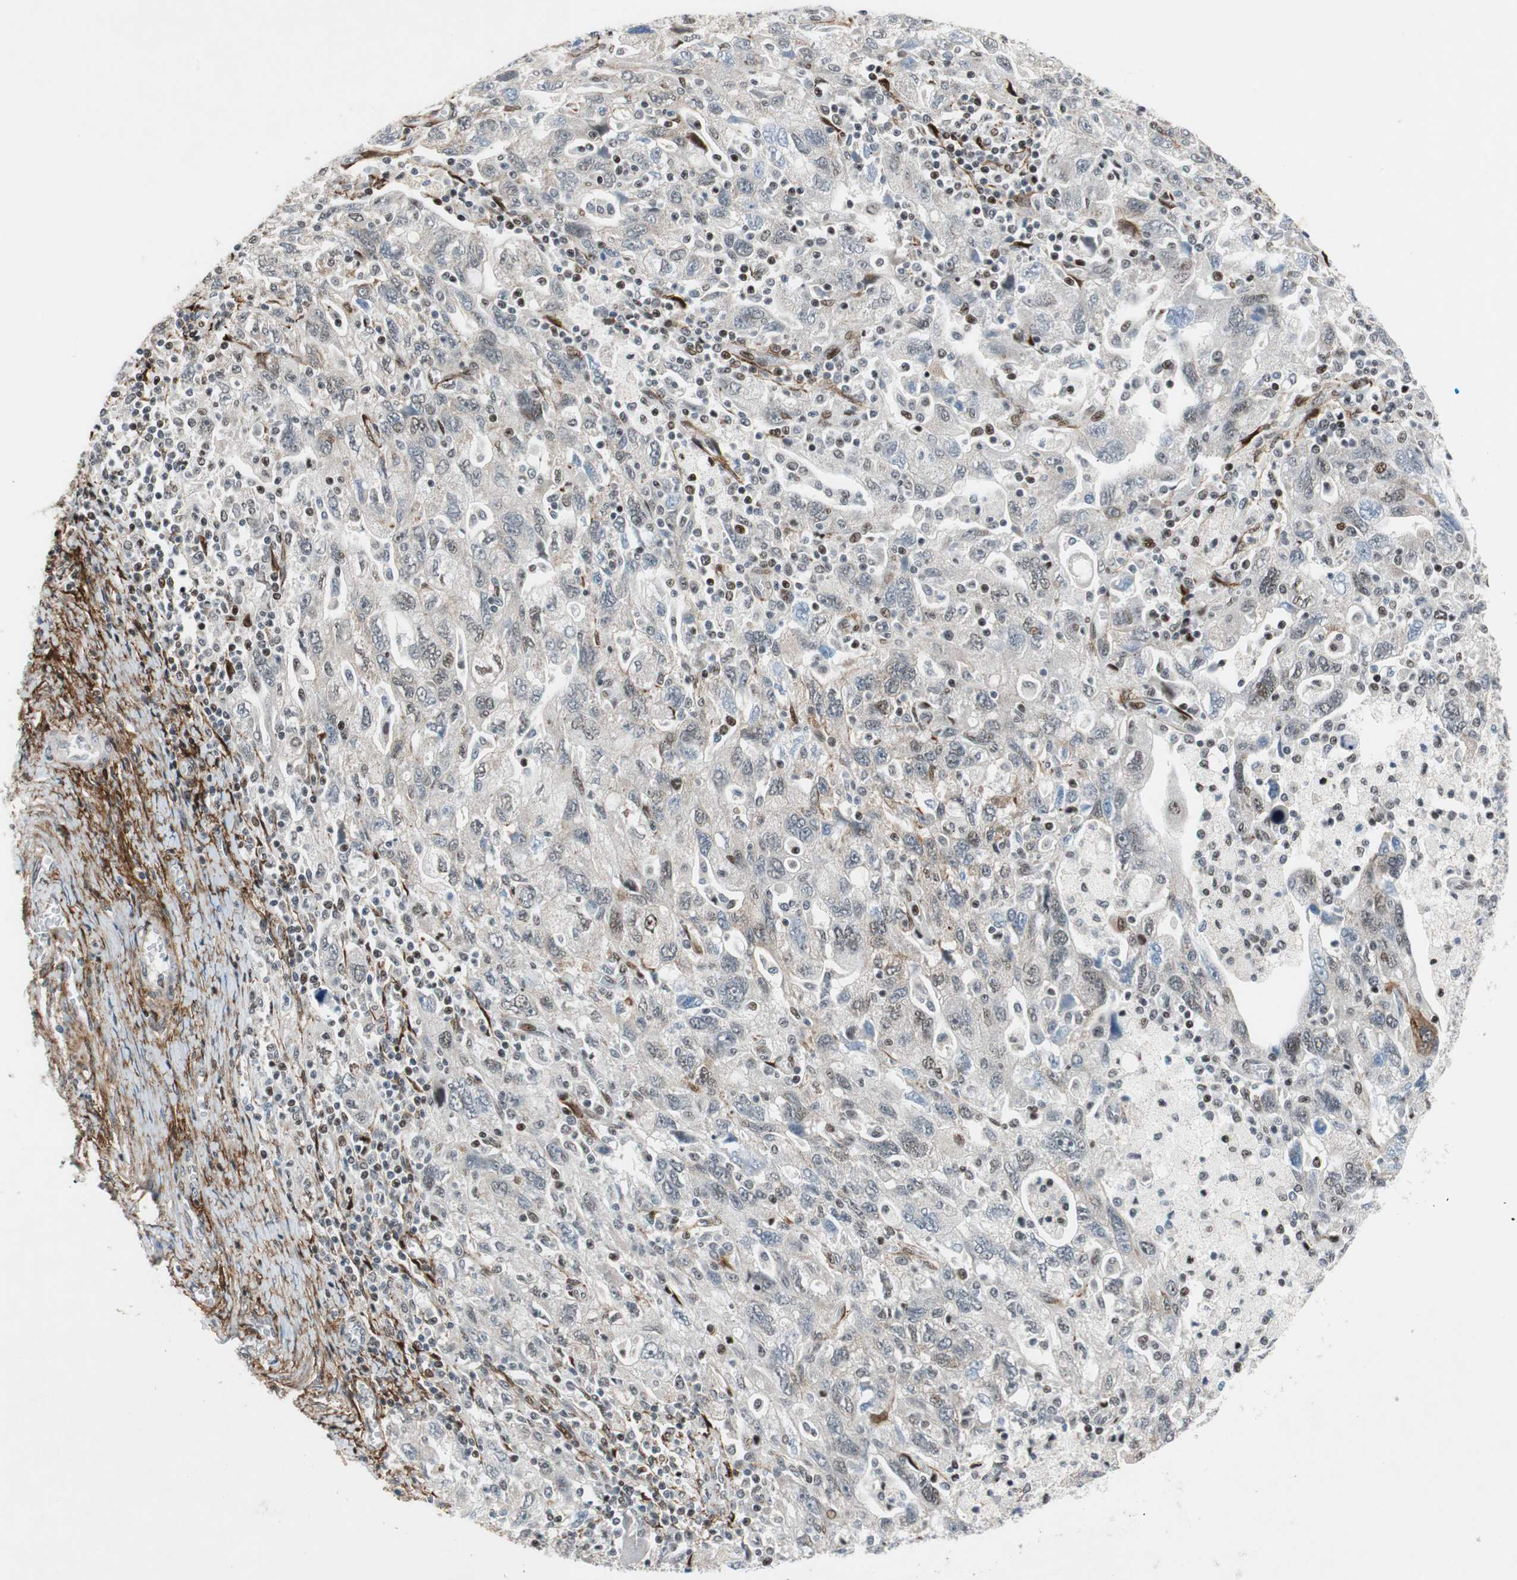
{"staining": {"intensity": "moderate", "quantity": "<25%", "location": "nuclear"}, "tissue": "ovarian cancer", "cell_type": "Tumor cells", "image_type": "cancer", "snomed": [{"axis": "morphology", "description": "Carcinoma, NOS"}, {"axis": "morphology", "description": "Cystadenocarcinoma, serous, NOS"}, {"axis": "topography", "description": "Ovary"}], "caption": "A histopathology image of human ovarian cancer stained for a protein reveals moderate nuclear brown staining in tumor cells. The staining was performed using DAB to visualize the protein expression in brown, while the nuclei were stained in blue with hematoxylin (Magnification: 20x).", "gene": "FBXO44", "patient": {"sex": "female", "age": 69}}